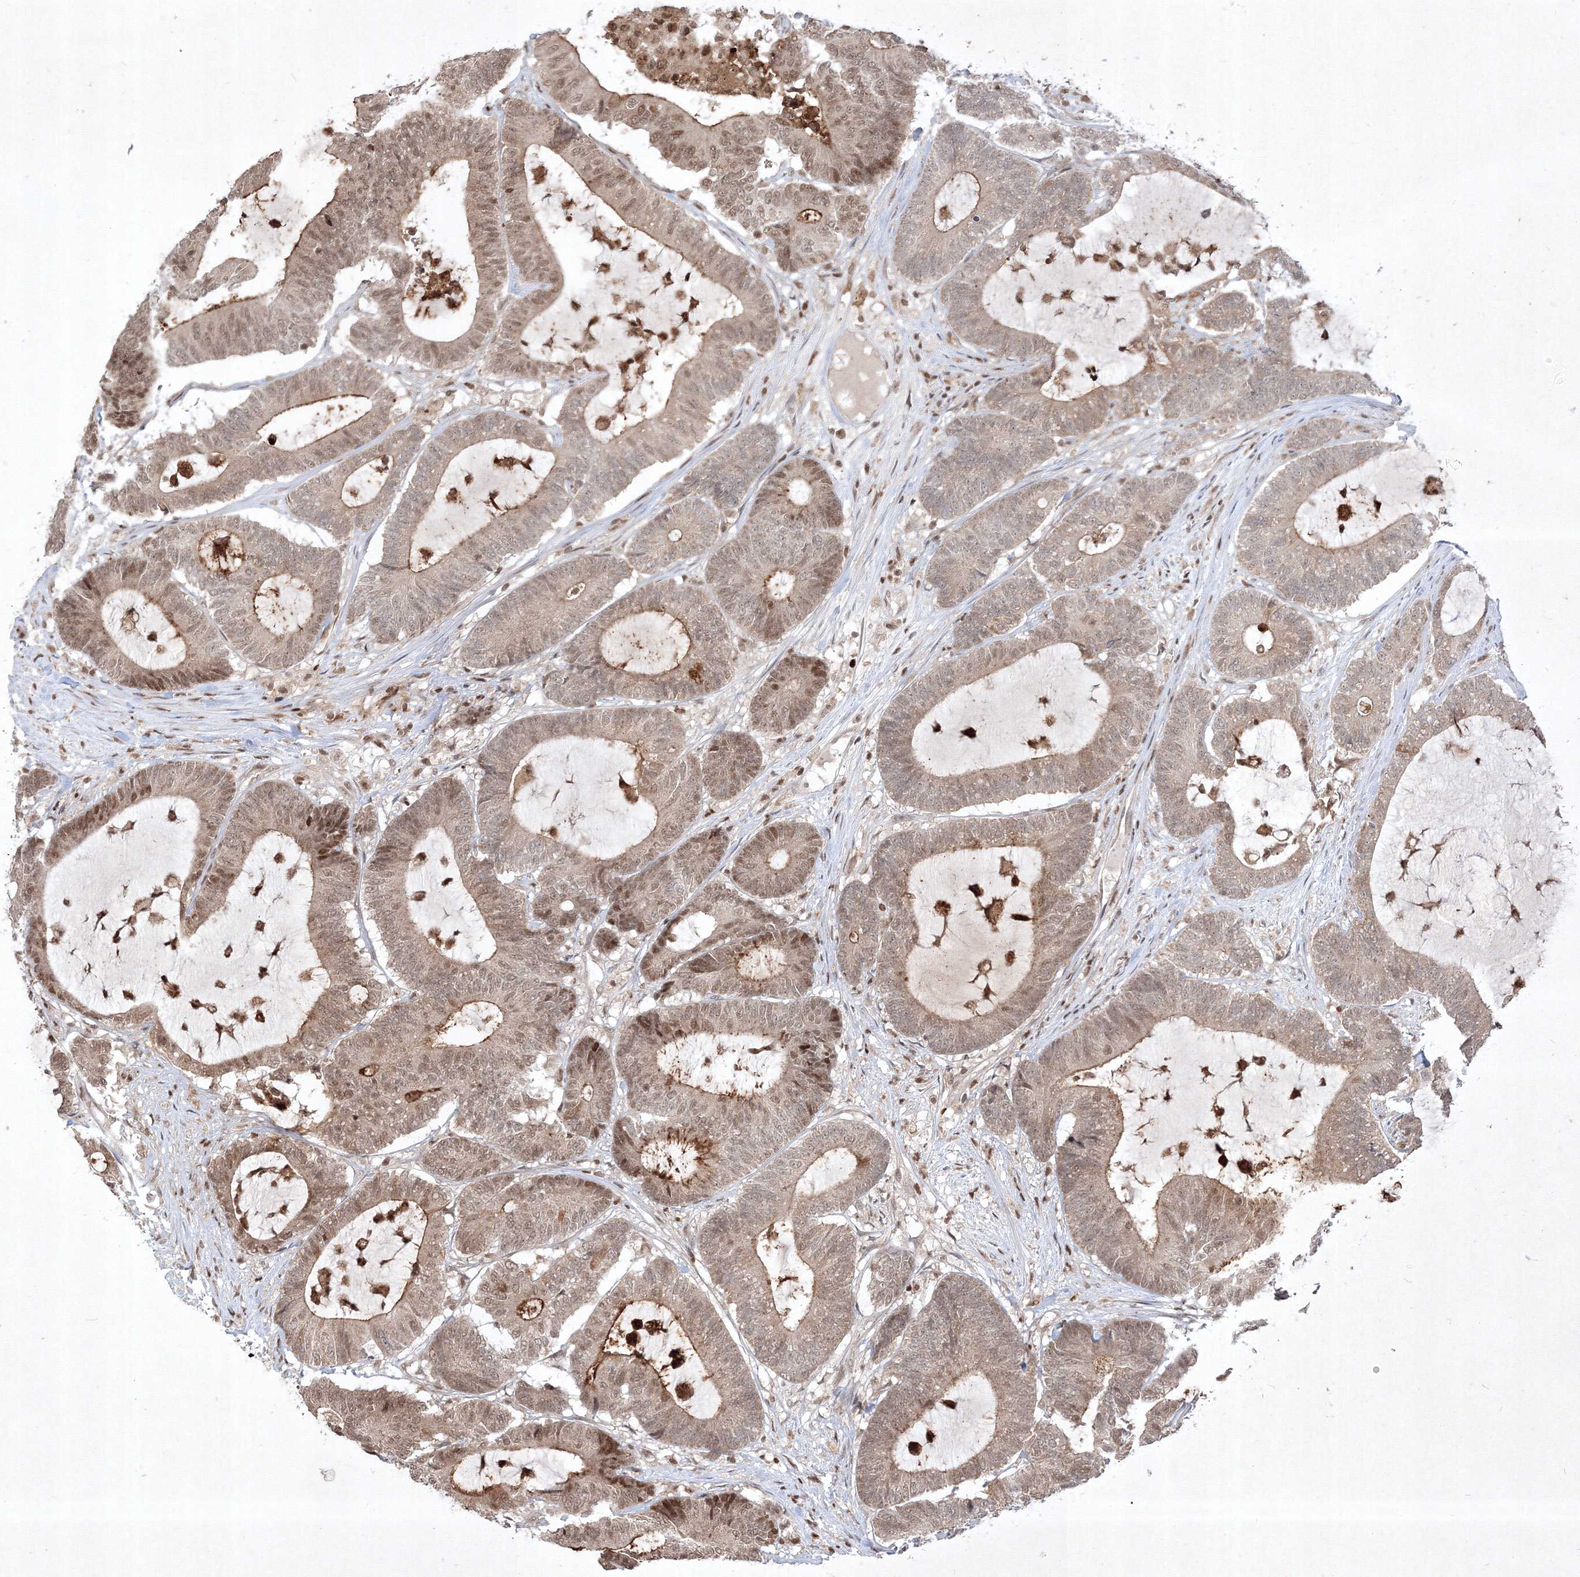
{"staining": {"intensity": "moderate", "quantity": ">75%", "location": "cytoplasmic/membranous,nuclear"}, "tissue": "colorectal cancer", "cell_type": "Tumor cells", "image_type": "cancer", "snomed": [{"axis": "morphology", "description": "Adenocarcinoma, NOS"}, {"axis": "topography", "description": "Colon"}], "caption": "Protein expression analysis of human adenocarcinoma (colorectal) reveals moderate cytoplasmic/membranous and nuclear staining in approximately >75% of tumor cells. Nuclei are stained in blue.", "gene": "TAB1", "patient": {"sex": "female", "age": 84}}